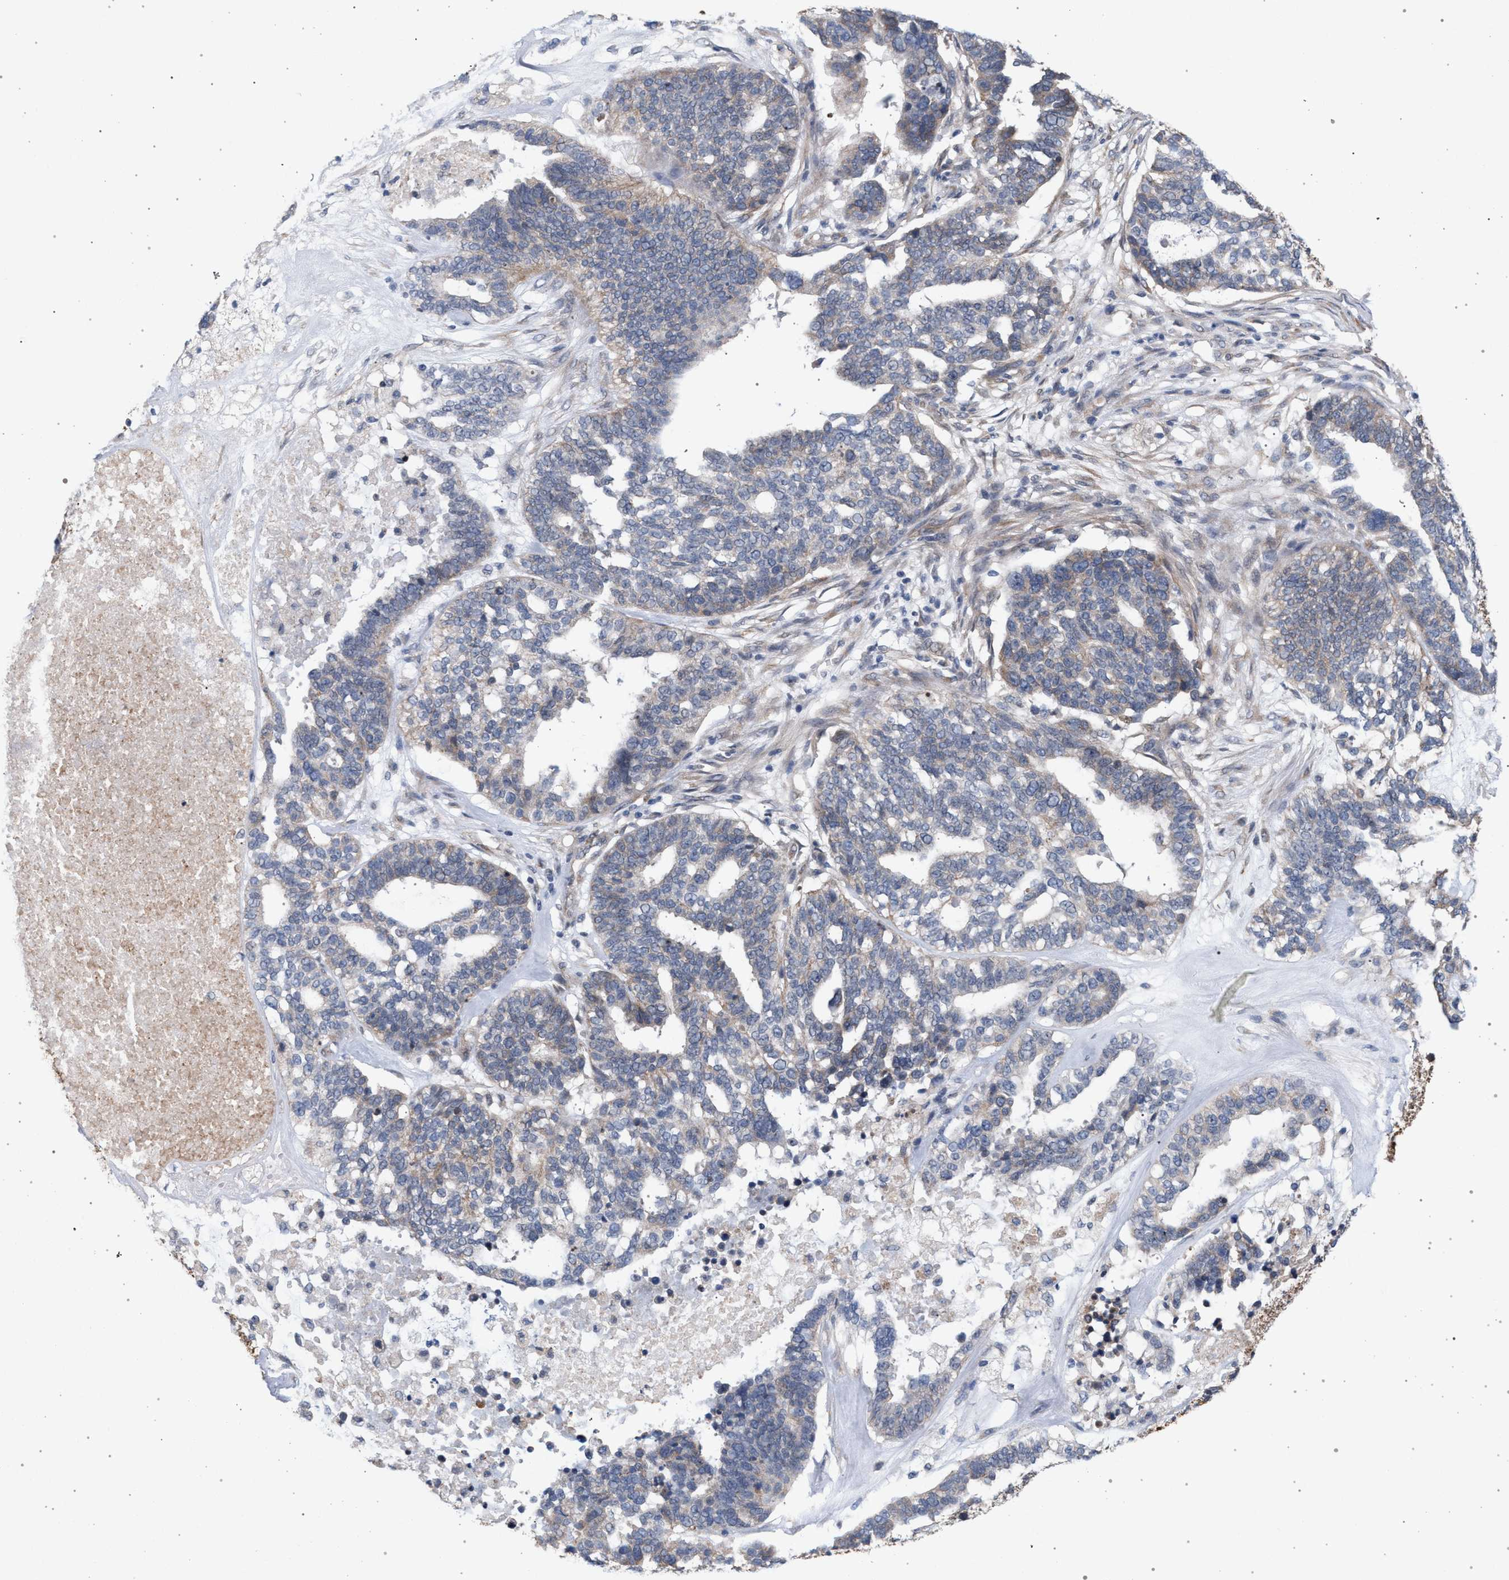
{"staining": {"intensity": "weak", "quantity": "<25%", "location": "cytoplasmic/membranous"}, "tissue": "ovarian cancer", "cell_type": "Tumor cells", "image_type": "cancer", "snomed": [{"axis": "morphology", "description": "Cystadenocarcinoma, serous, NOS"}, {"axis": "topography", "description": "Ovary"}], "caption": "Image shows no protein staining in tumor cells of ovarian serous cystadenocarcinoma tissue.", "gene": "ARPC5L", "patient": {"sex": "female", "age": 59}}